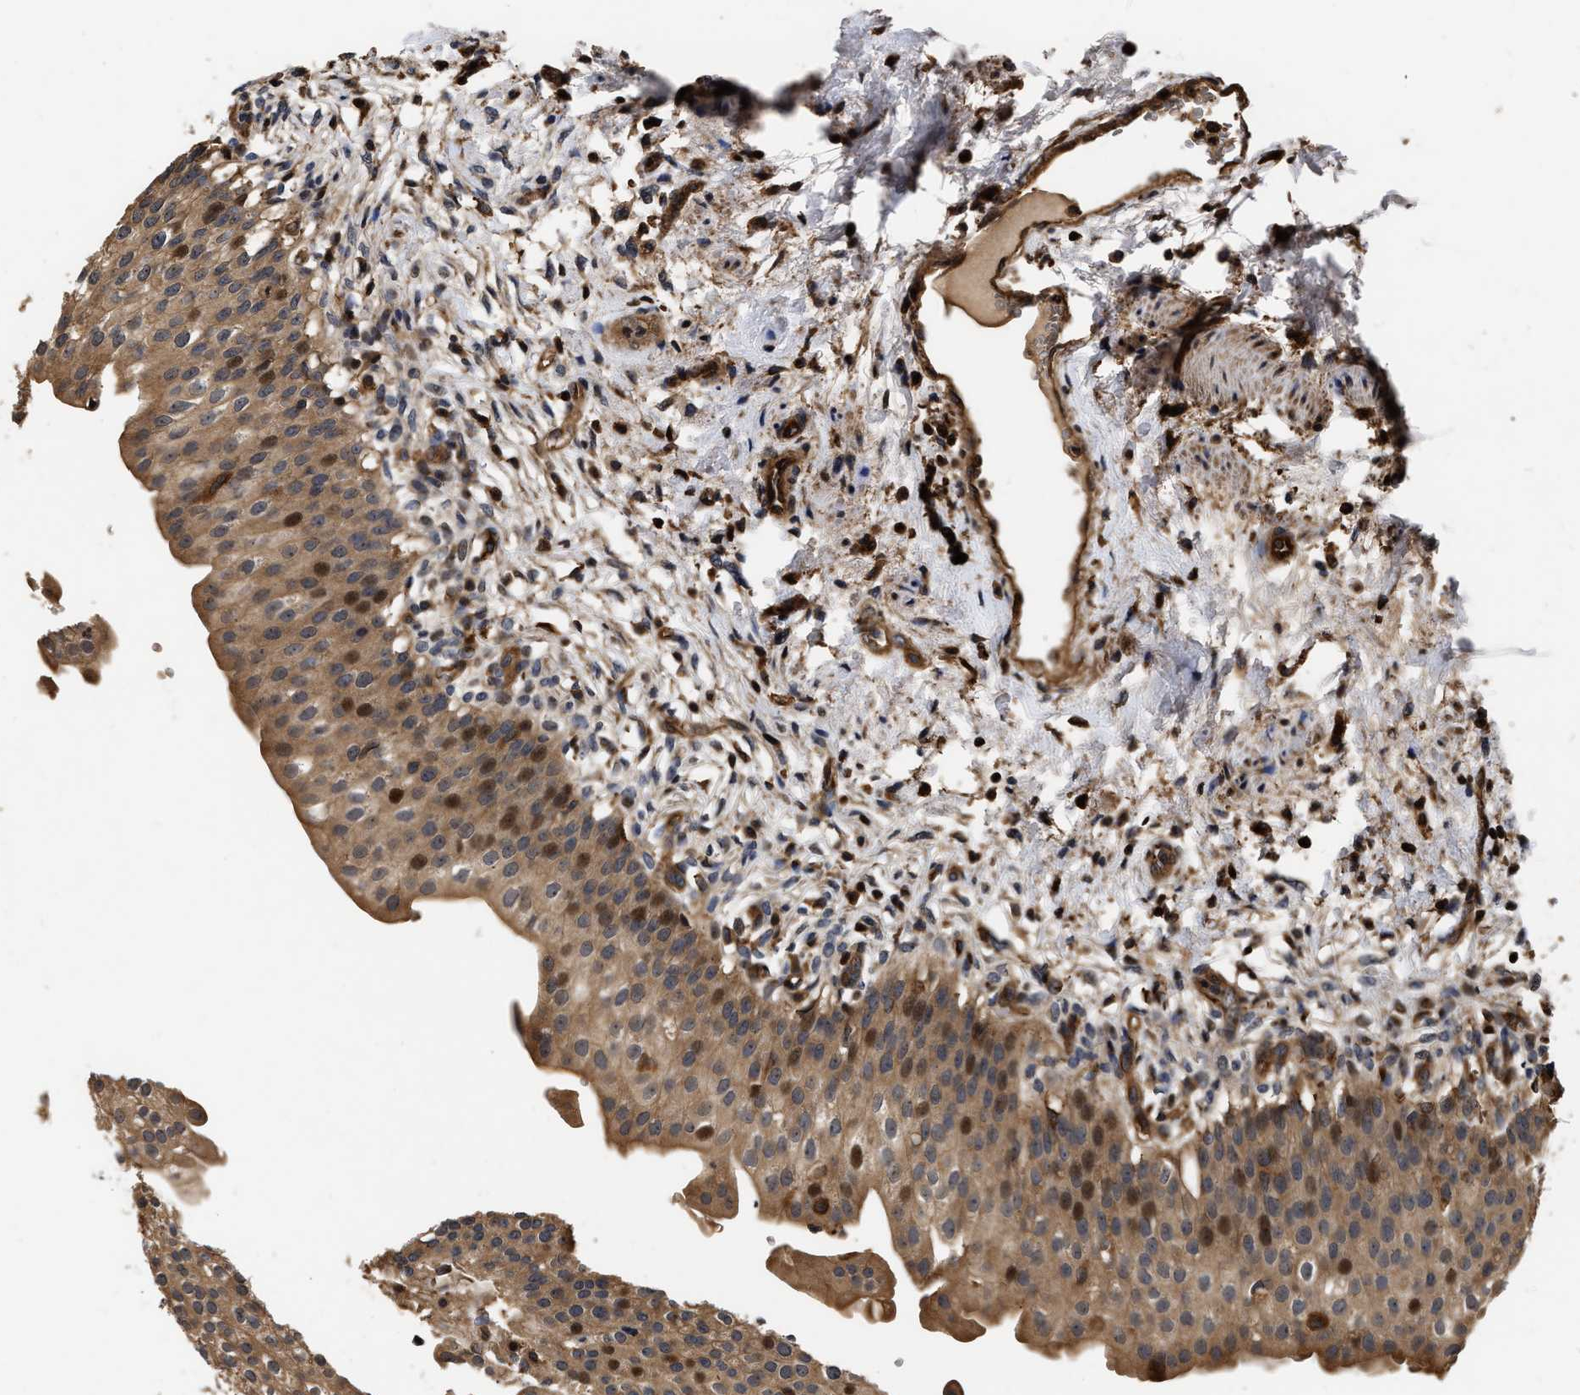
{"staining": {"intensity": "moderate", "quantity": ">75%", "location": "cytoplasmic/membranous,nuclear"}, "tissue": "urinary bladder", "cell_type": "Urothelial cells", "image_type": "normal", "snomed": [{"axis": "morphology", "description": "Normal tissue, NOS"}, {"axis": "topography", "description": "Urinary bladder"}], "caption": "Immunohistochemistry (DAB) staining of unremarkable human urinary bladder displays moderate cytoplasmic/membranous,nuclear protein expression in about >75% of urothelial cells. (IHC, brightfield microscopy, high magnification).", "gene": "ABCG8", "patient": {"sex": "female", "age": 60}}